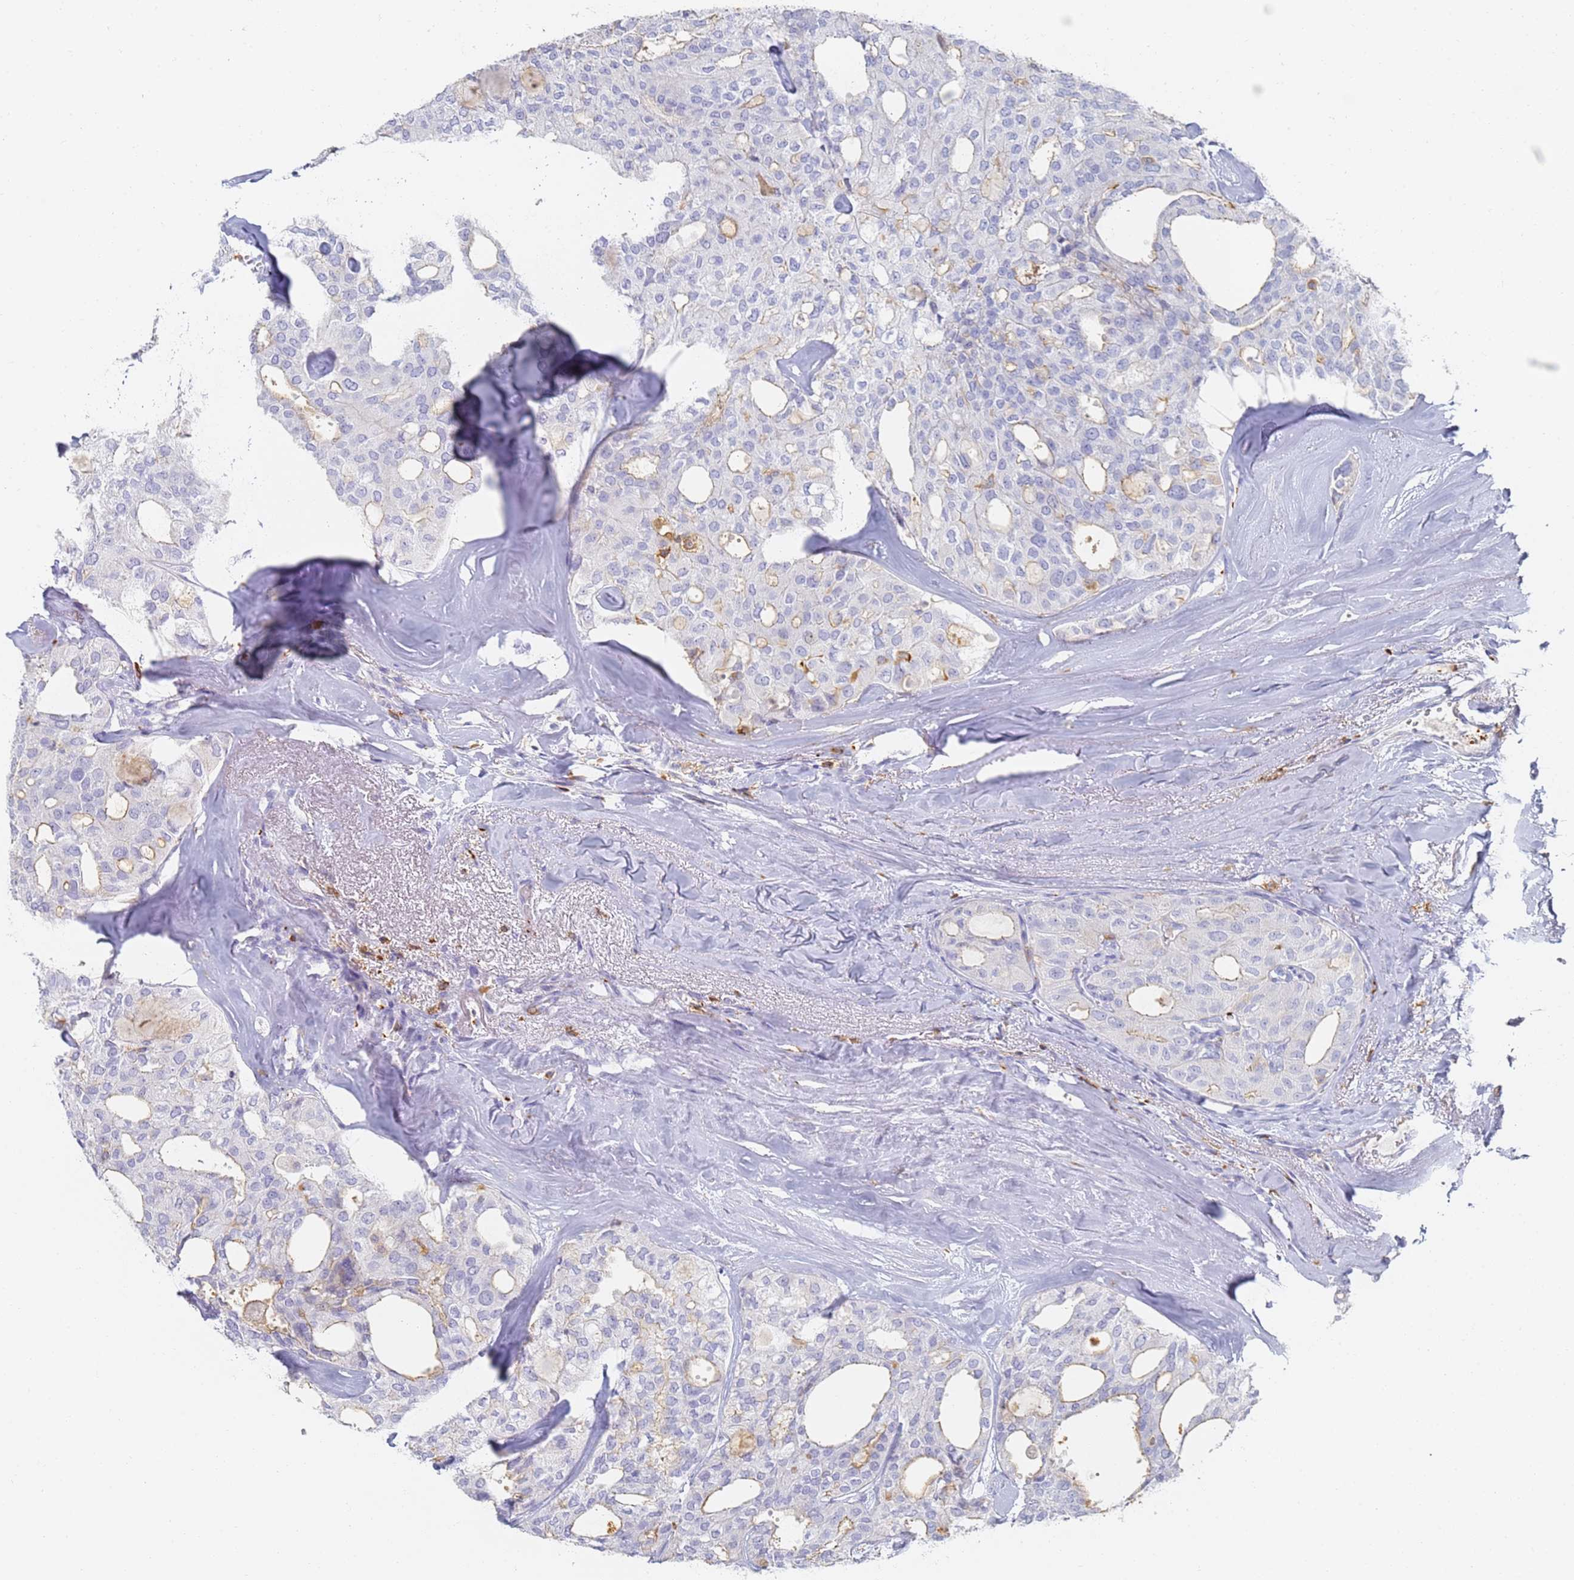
{"staining": {"intensity": "negative", "quantity": "none", "location": "none"}, "tissue": "thyroid cancer", "cell_type": "Tumor cells", "image_type": "cancer", "snomed": [{"axis": "morphology", "description": "Follicular adenoma carcinoma, NOS"}, {"axis": "topography", "description": "Thyroid gland"}], "caption": "Thyroid cancer was stained to show a protein in brown. There is no significant positivity in tumor cells. (Brightfield microscopy of DAB (3,3'-diaminobenzidine) immunohistochemistry (IHC) at high magnification).", "gene": "BIN2", "patient": {"sex": "male", "age": 75}}